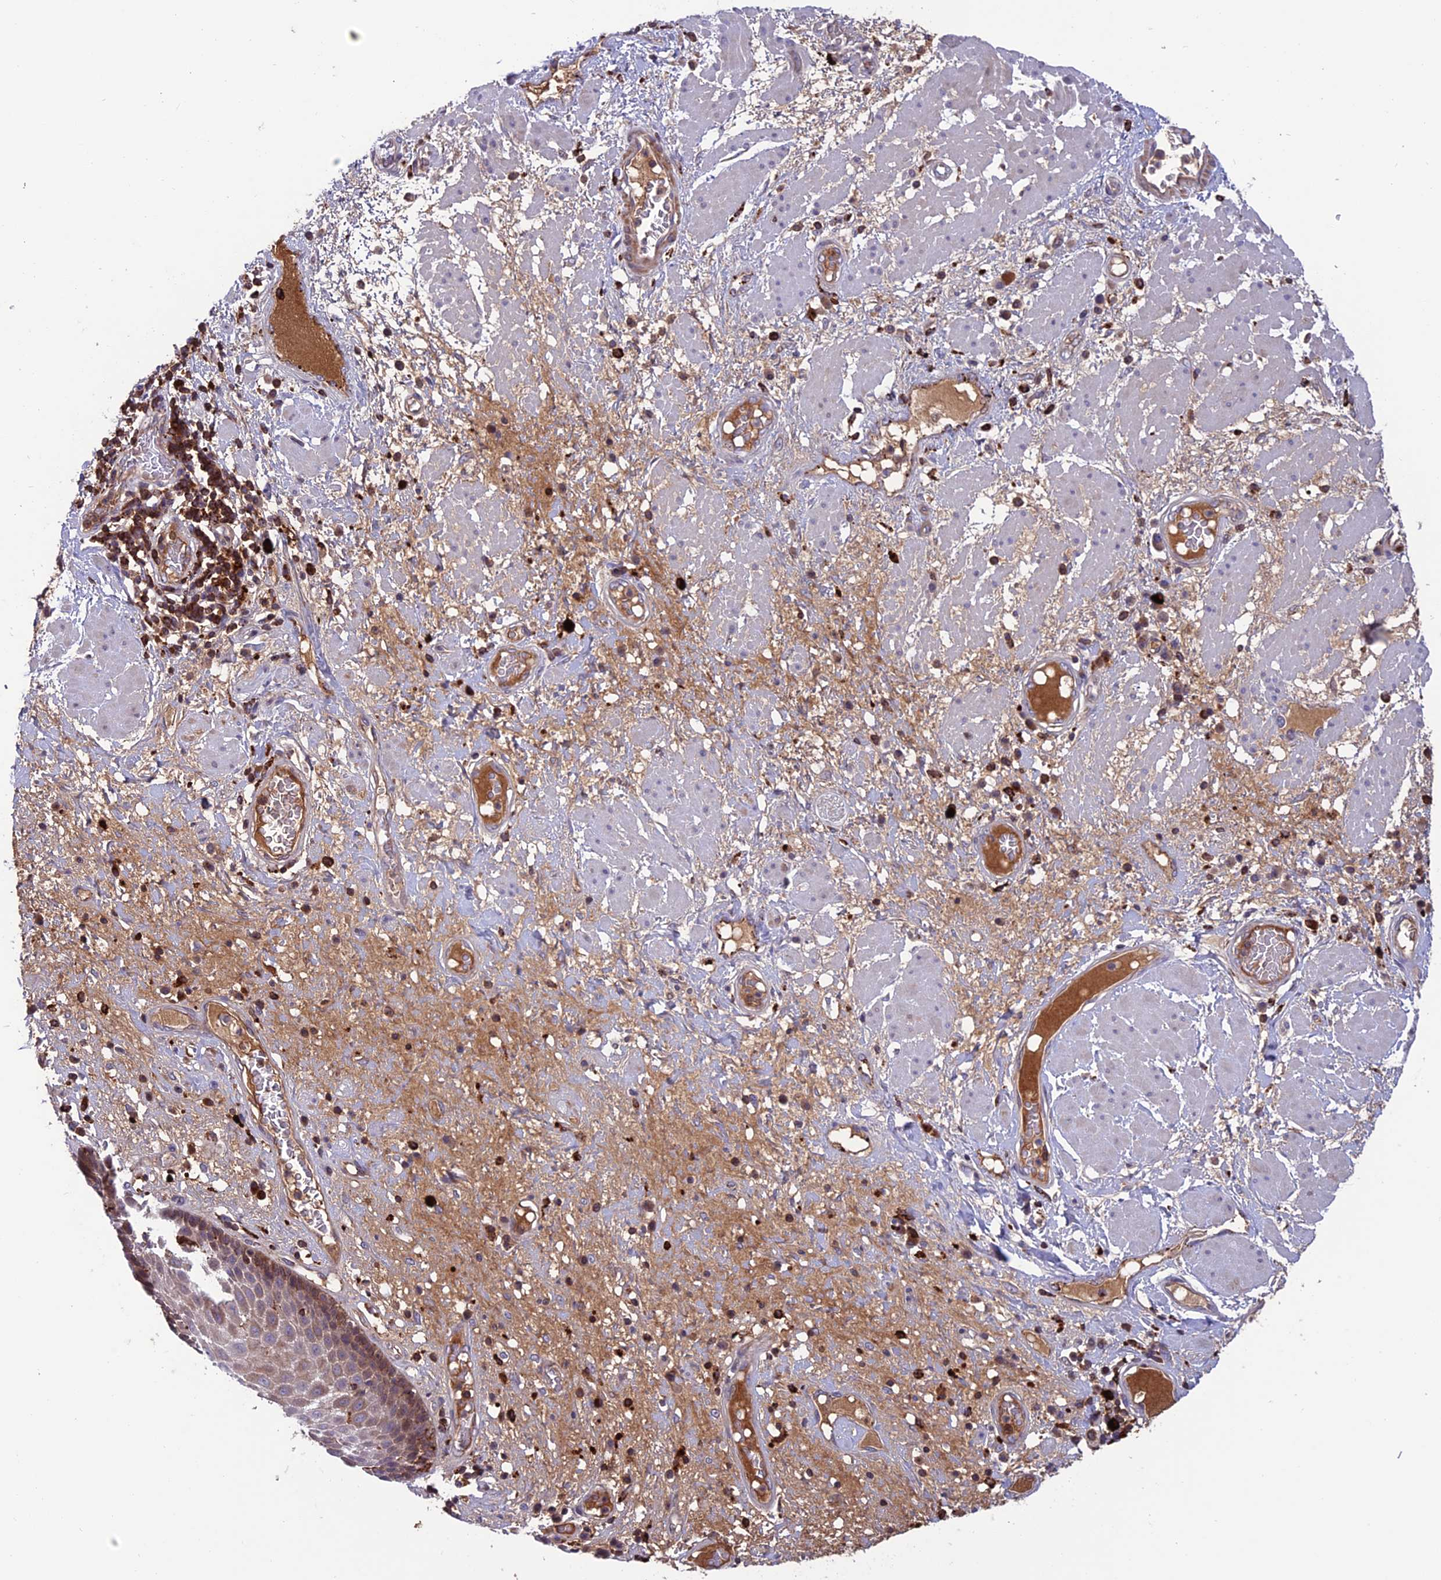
{"staining": {"intensity": "weak", "quantity": "25%-75%", "location": "cytoplasmic/membranous"}, "tissue": "esophagus", "cell_type": "Squamous epithelial cells", "image_type": "normal", "snomed": [{"axis": "morphology", "description": "Normal tissue, NOS"}, {"axis": "morphology", "description": "Adenocarcinoma, NOS"}, {"axis": "topography", "description": "Esophagus"}], "caption": "DAB immunohistochemical staining of unremarkable esophagus reveals weak cytoplasmic/membranous protein expression in about 25%-75% of squamous epithelial cells. (Brightfield microscopy of DAB IHC at high magnification).", "gene": "ARHGEF18", "patient": {"sex": "male", "age": 62}}